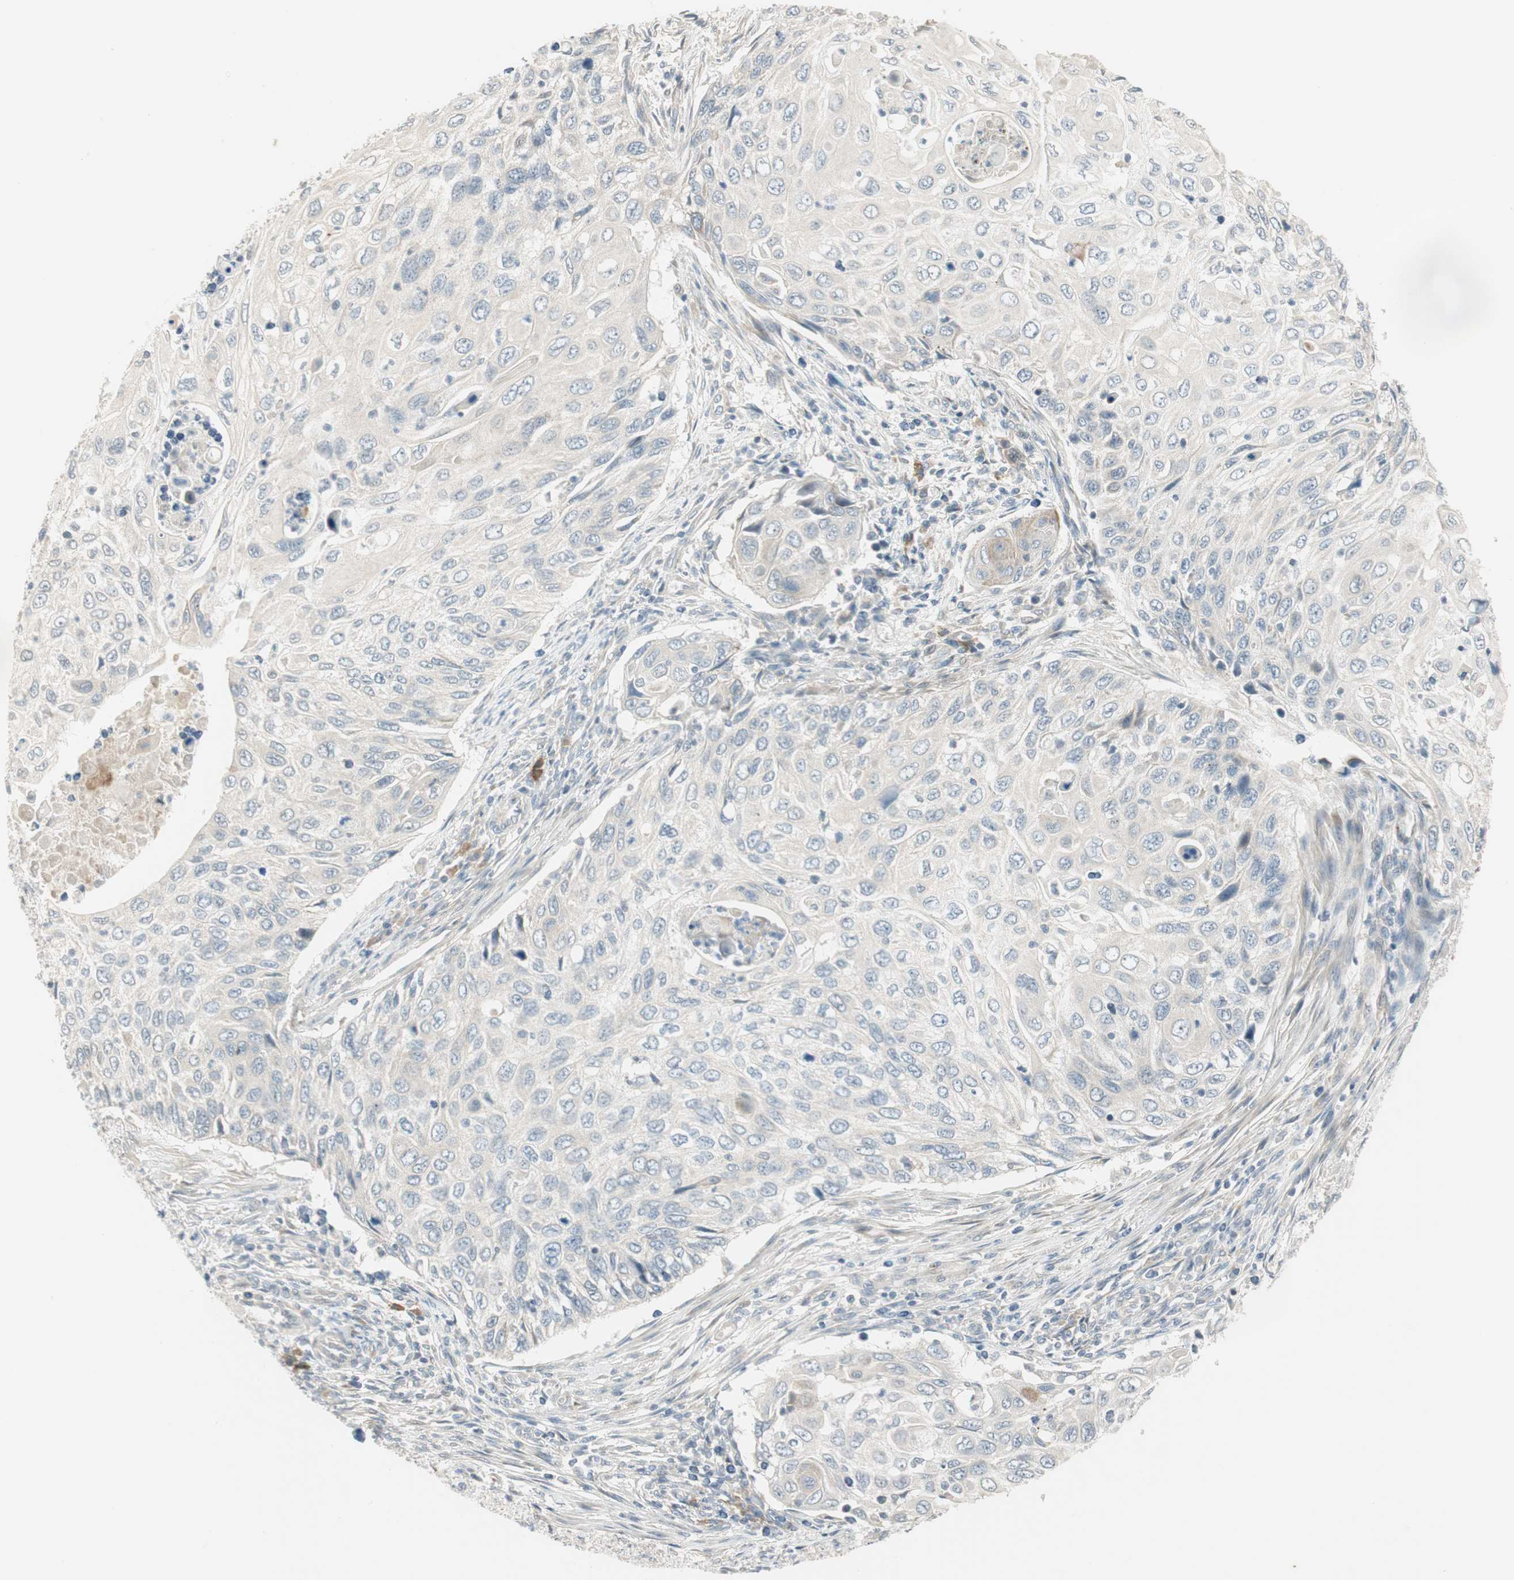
{"staining": {"intensity": "weak", "quantity": "<25%", "location": "cytoplasmic/membranous"}, "tissue": "cervical cancer", "cell_type": "Tumor cells", "image_type": "cancer", "snomed": [{"axis": "morphology", "description": "Squamous cell carcinoma, NOS"}, {"axis": "topography", "description": "Cervix"}], "caption": "This is a image of immunohistochemistry (IHC) staining of cervical squamous cell carcinoma, which shows no expression in tumor cells.", "gene": "PCDHB15", "patient": {"sex": "female", "age": 70}}